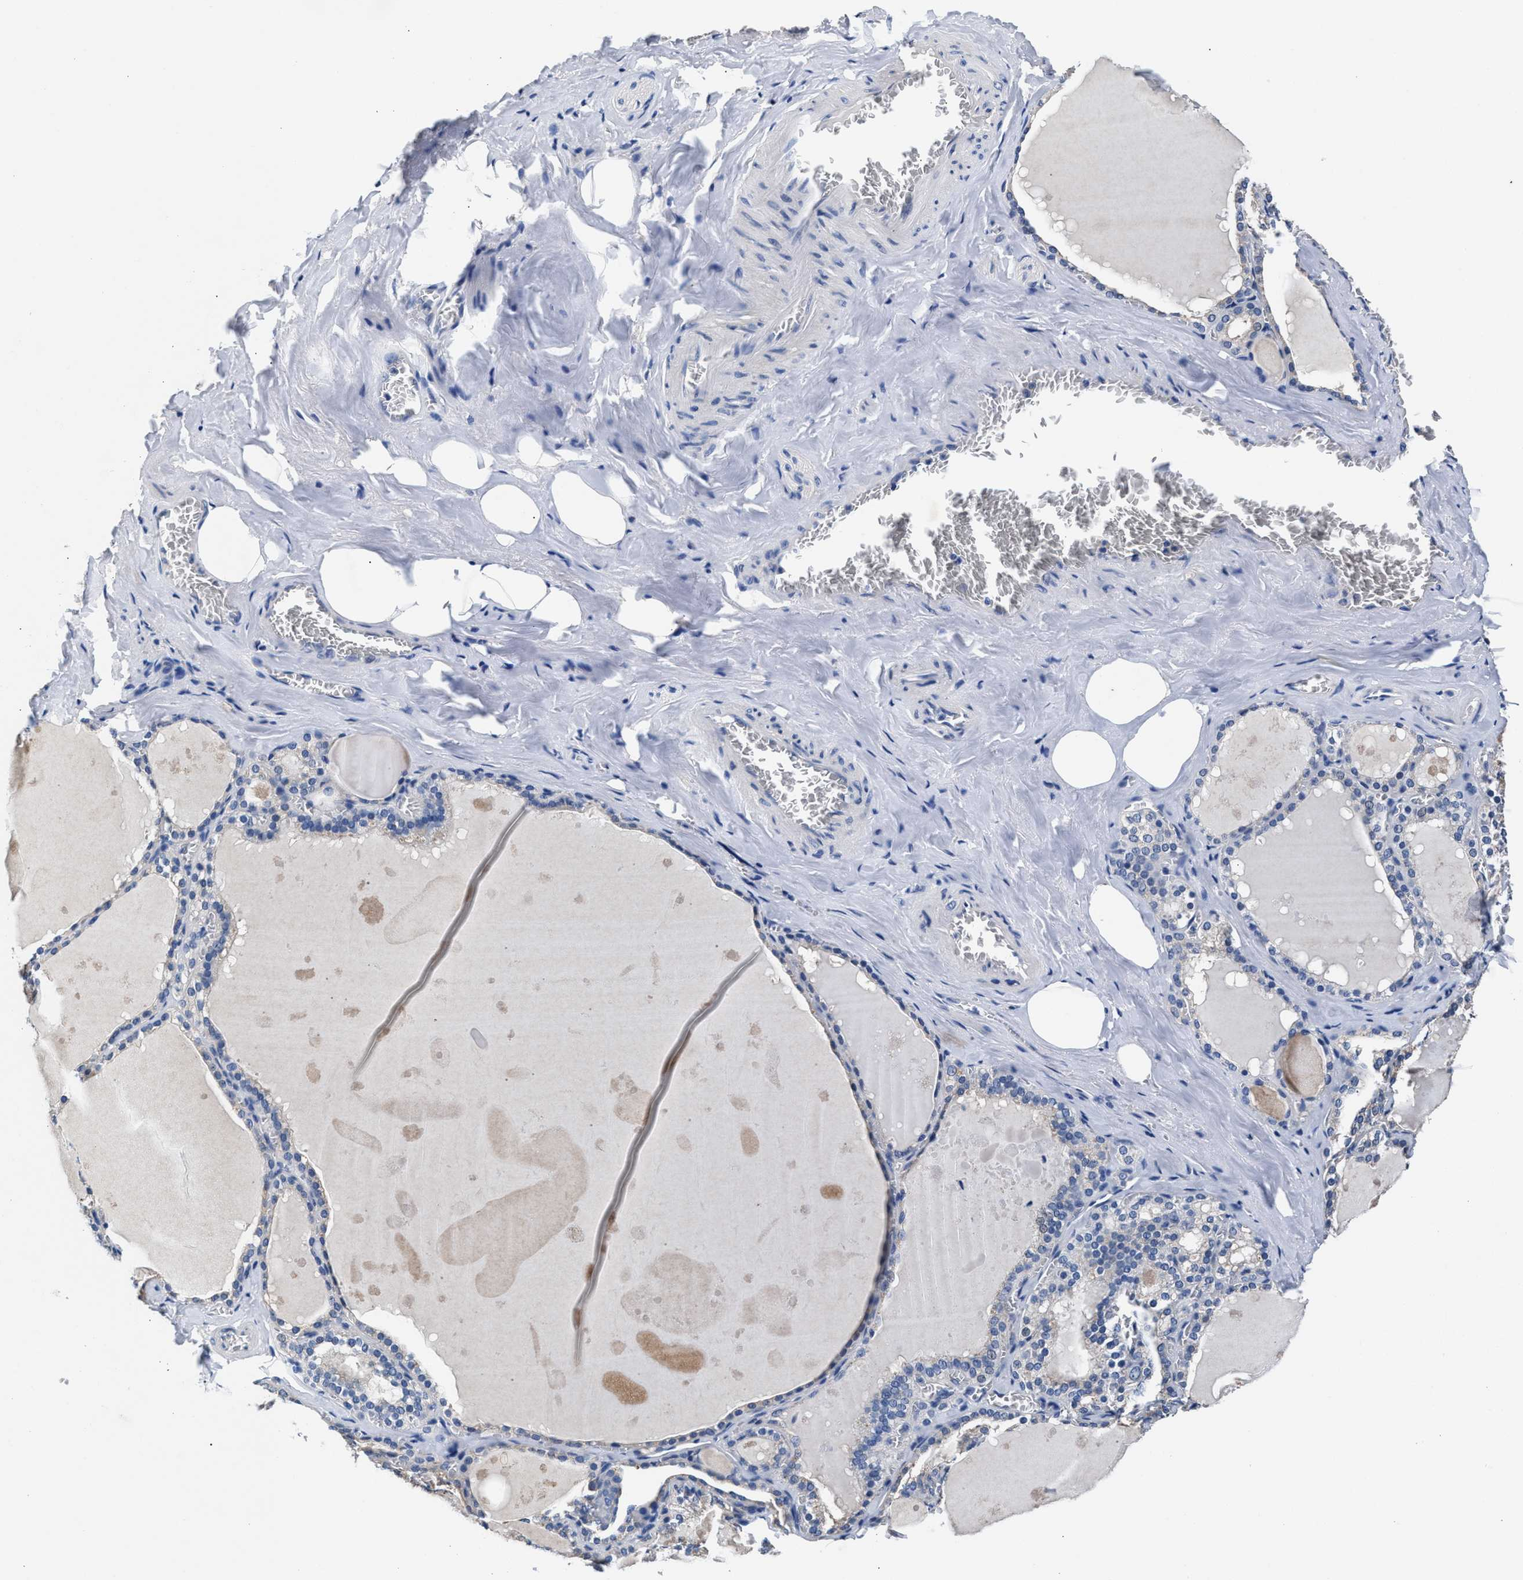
{"staining": {"intensity": "negative", "quantity": "none", "location": "none"}, "tissue": "thyroid gland", "cell_type": "Glandular cells", "image_type": "normal", "snomed": [{"axis": "morphology", "description": "Normal tissue, NOS"}, {"axis": "topography", "description": "Thyroid gland"}], "caption": "IHC micrograph of benign thyroid gland stained for a protein (brown), which shows no positivity in glandular cells.", "gene": "GSTM1", "patient": {"sex": "male", "age": 56}}